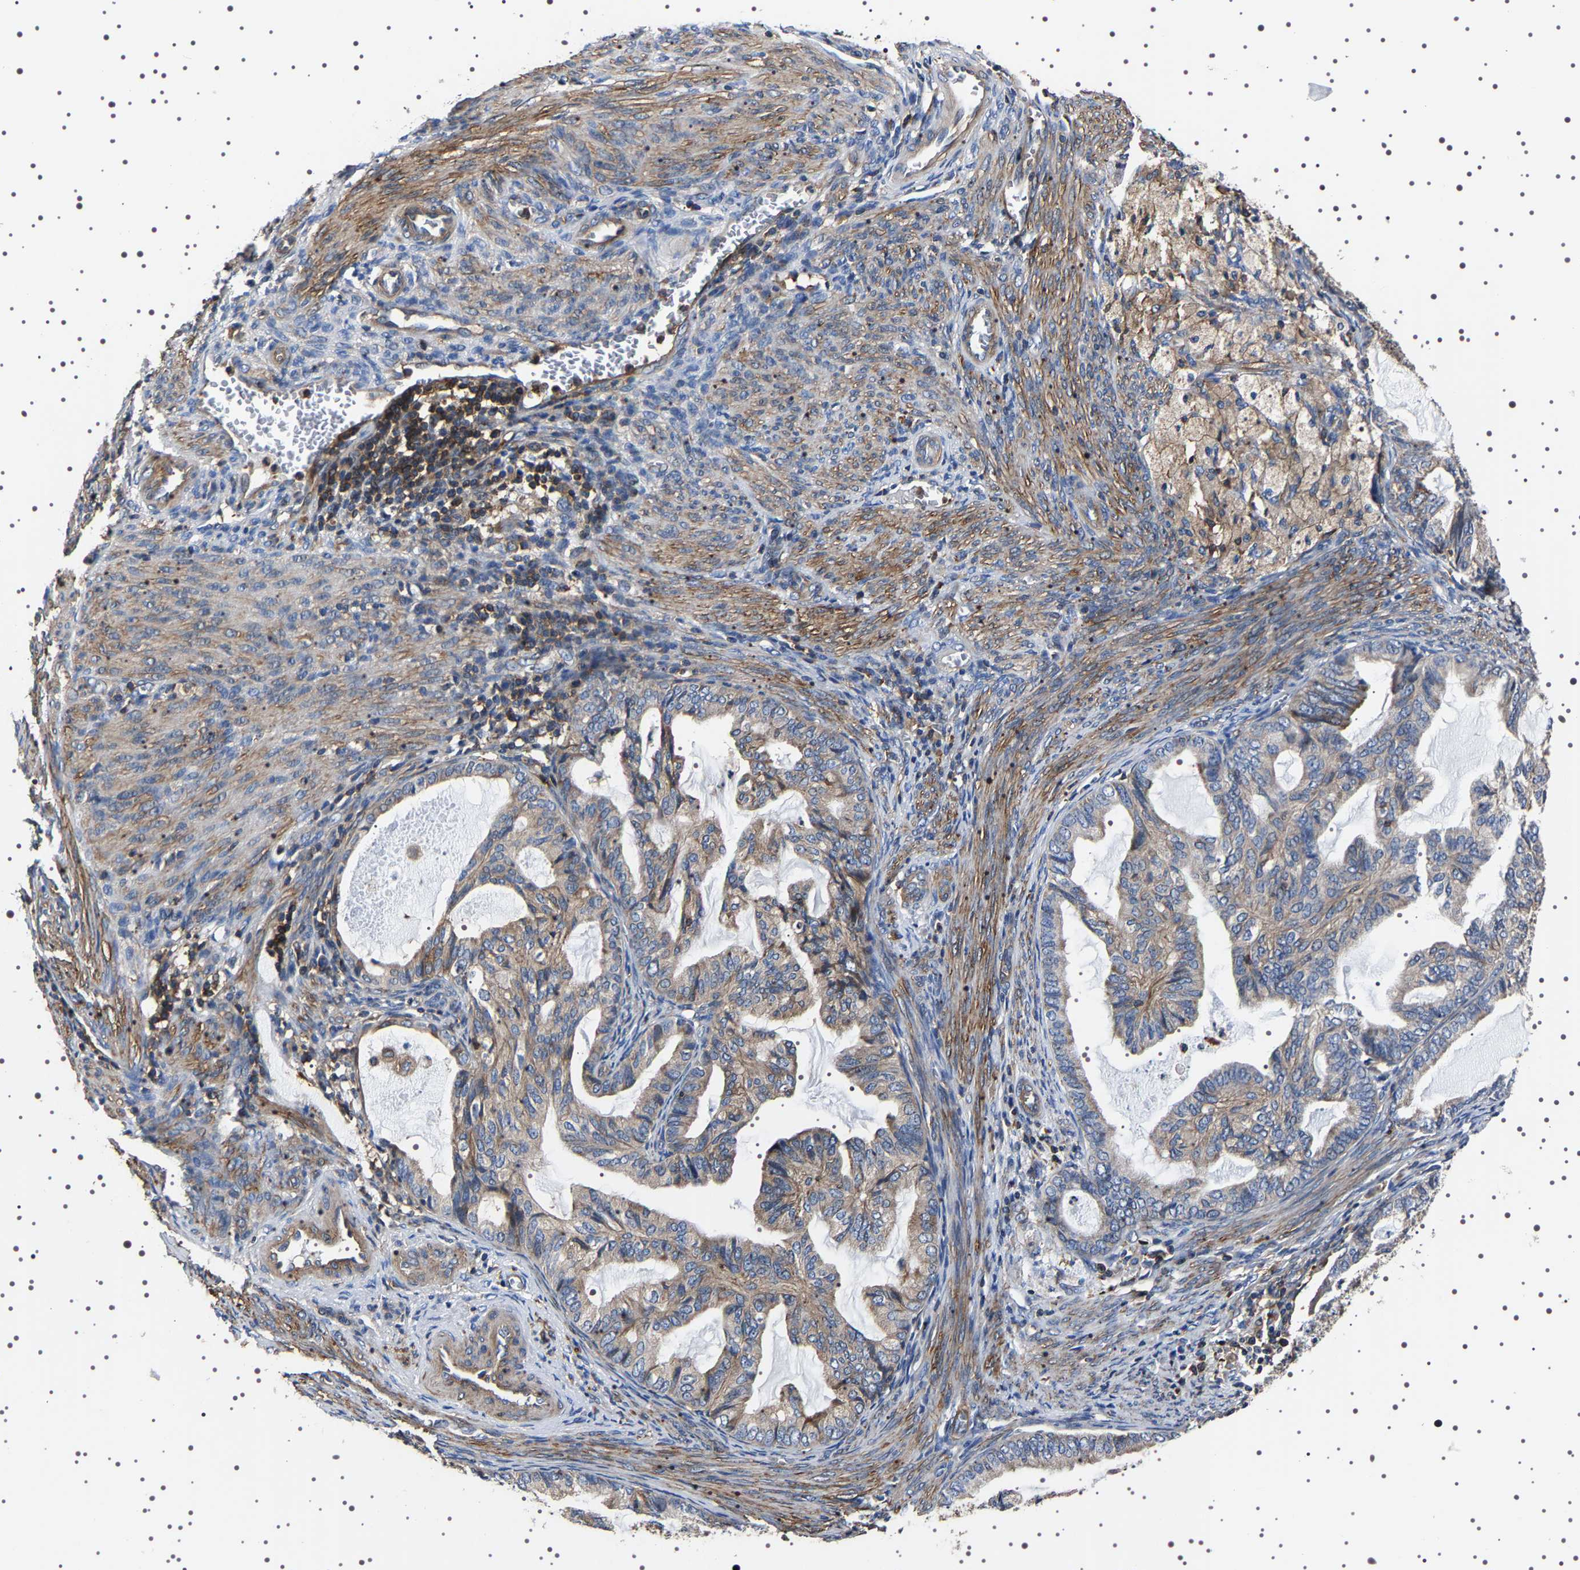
{"staining": {"intensity": "weak", "quantity": ">75%", "location": "cytoplasmic/membranous"}, "tissue": "cervical cancer", "cell_type": "Tumor cells", "image_type": "cancer", "snomed": [{"axis": "morphology", "description": "Normal tissue, NOS"}, {"axis": "morphology", "description": "Adenocarcinoma, NOS"}, {"axis": "topography", "description": "Cervix"}, {"axis": "topography", "description": "Endometrium"}], "caption": "Immunohistochemistry (DAB) staining of cervical cancer shows weak cytoplasmic/membranous protein expression in about >75% of tumor cells. The staining is performed using DAB (3,3'-diaminobenzidine) brown chromogen to label protein expression. The nuclei are counter-stained blue using hematoxylin.", "gene": "WDR1", "patient": {"sex": "female", "age": 86}}